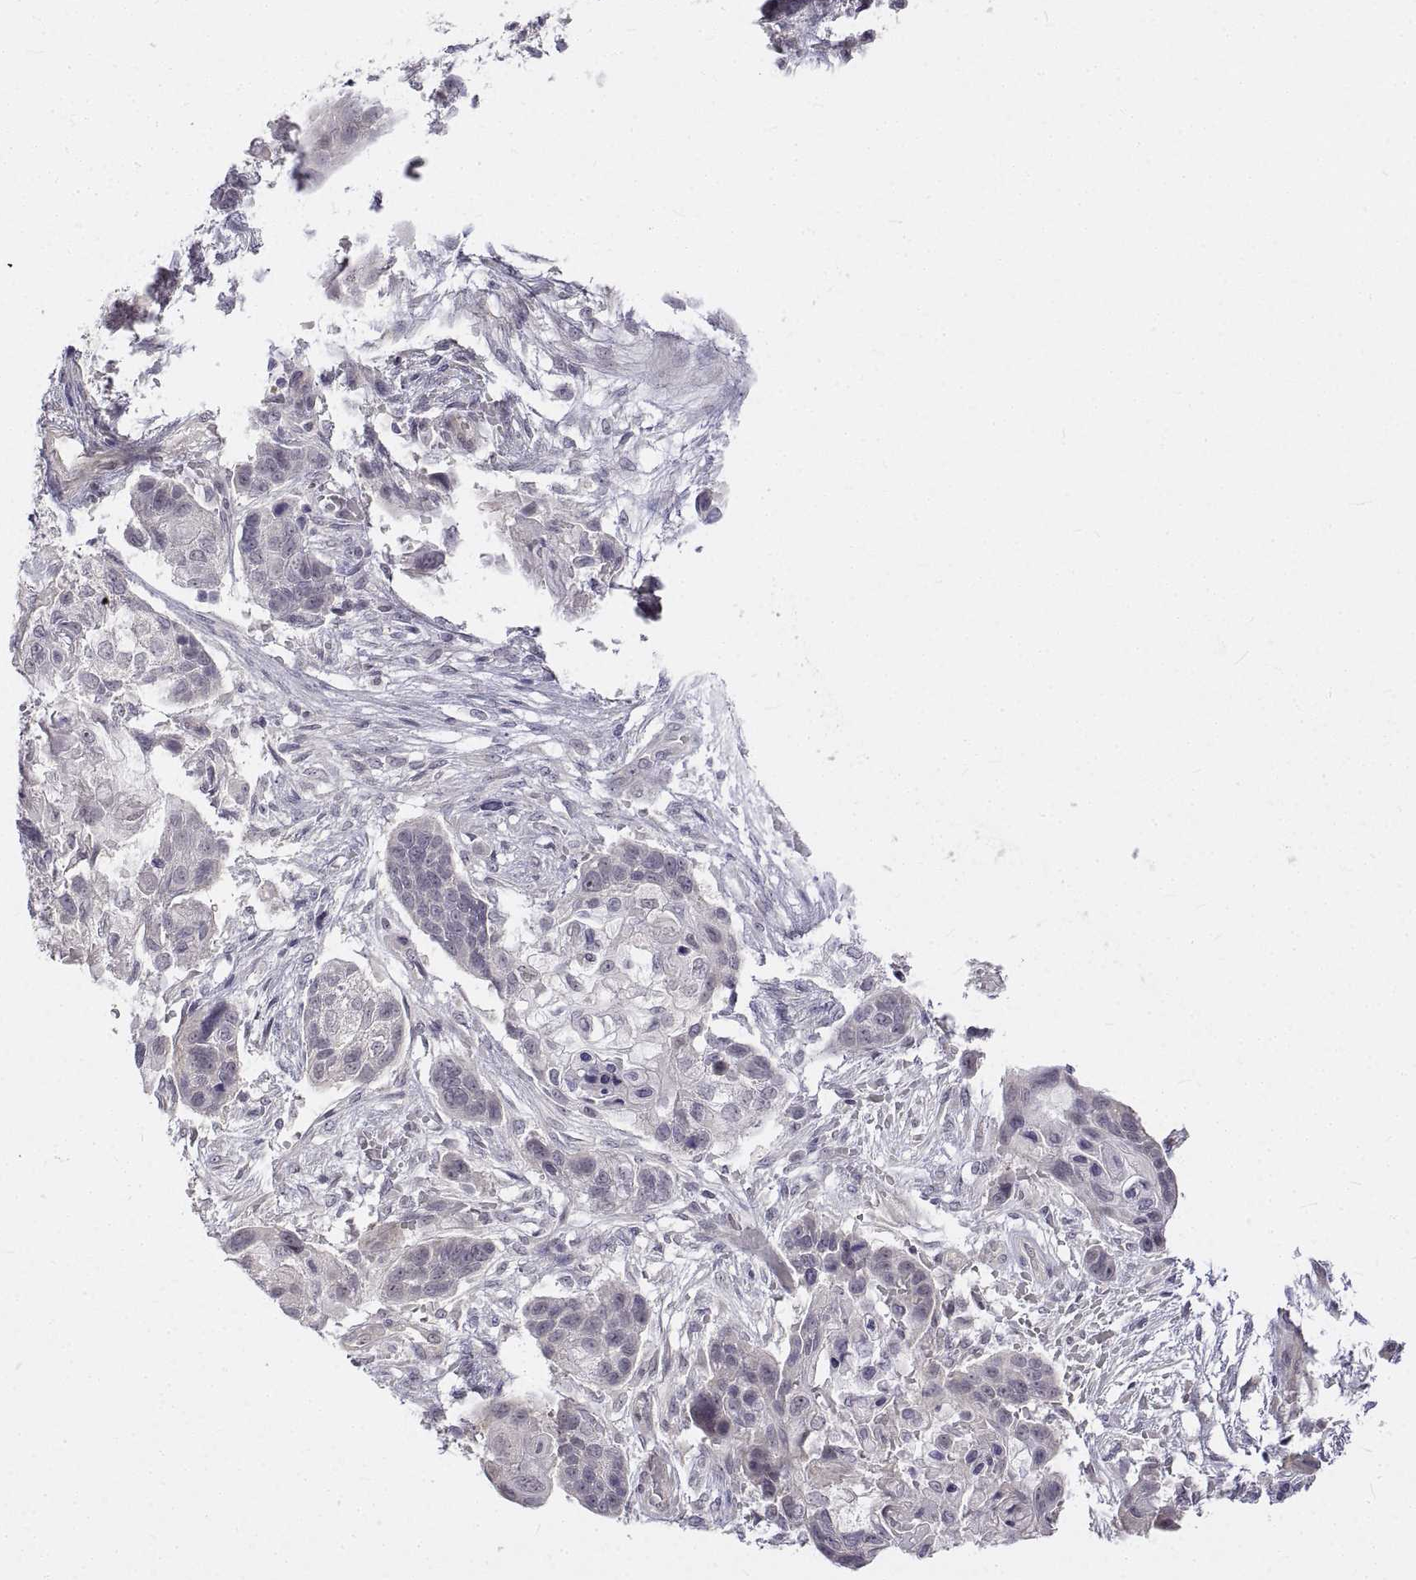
{"staining": {"intensity": "negative", "quantity": "none", "location": "none"}, "tissue": "lung cancer", "cell_type": "Tumor cells", "image_type": "cancer", "snomed": [{"axis": "morphology", "description": "Squamous cell carcinoma, NOS"}, {"axis": "topography", "description": "Lung"}], "caption": "An image of lung squamous cell carcinoma stained for a protein demonstrates no brown staining in tumor cells.", "gene": "ANO2", "patient": {"sex": "male", "age": 69}}